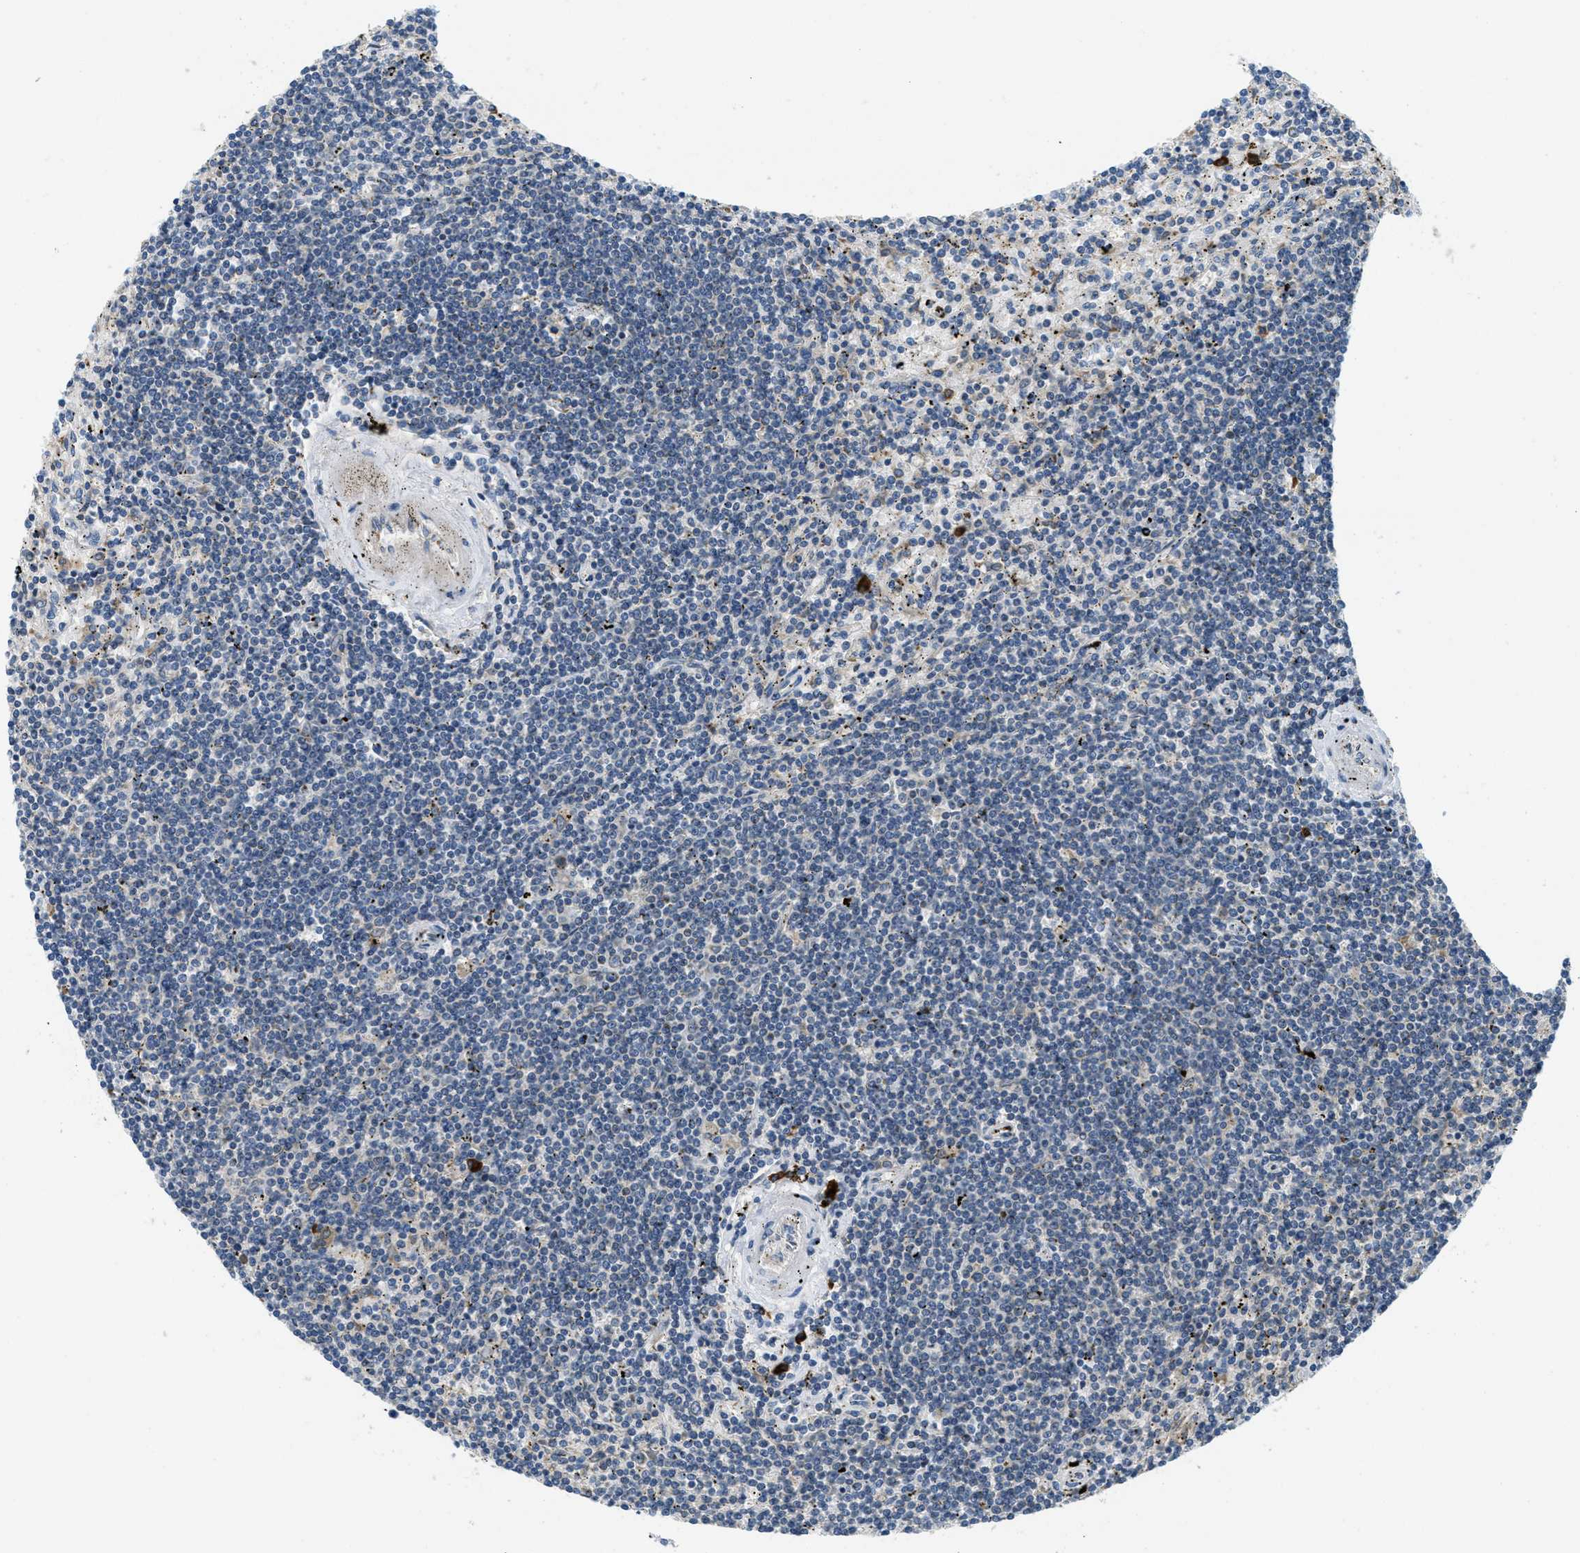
{"staining": {"intensity": "negative", "quantity": "none", "location": "none"}, "tissue": "lymphoma", "cell_type": "Tumor cells", "image_type": "cancer", "snomed": [{"axis": "morphology", "description": "Malignant lymphoma, non-Hodgkin's type, Low grade"}, {"axis": "topography", "description": "Spleen"}], "caption": "A micrograph of lymphoma stained for a protein demonstrates no brown staining in tumor cells. (DAB immunohistochemistry with hematoxylin counter stain).", "gene": "SSR1", "patient": {"sex": "male", "age": 76}}